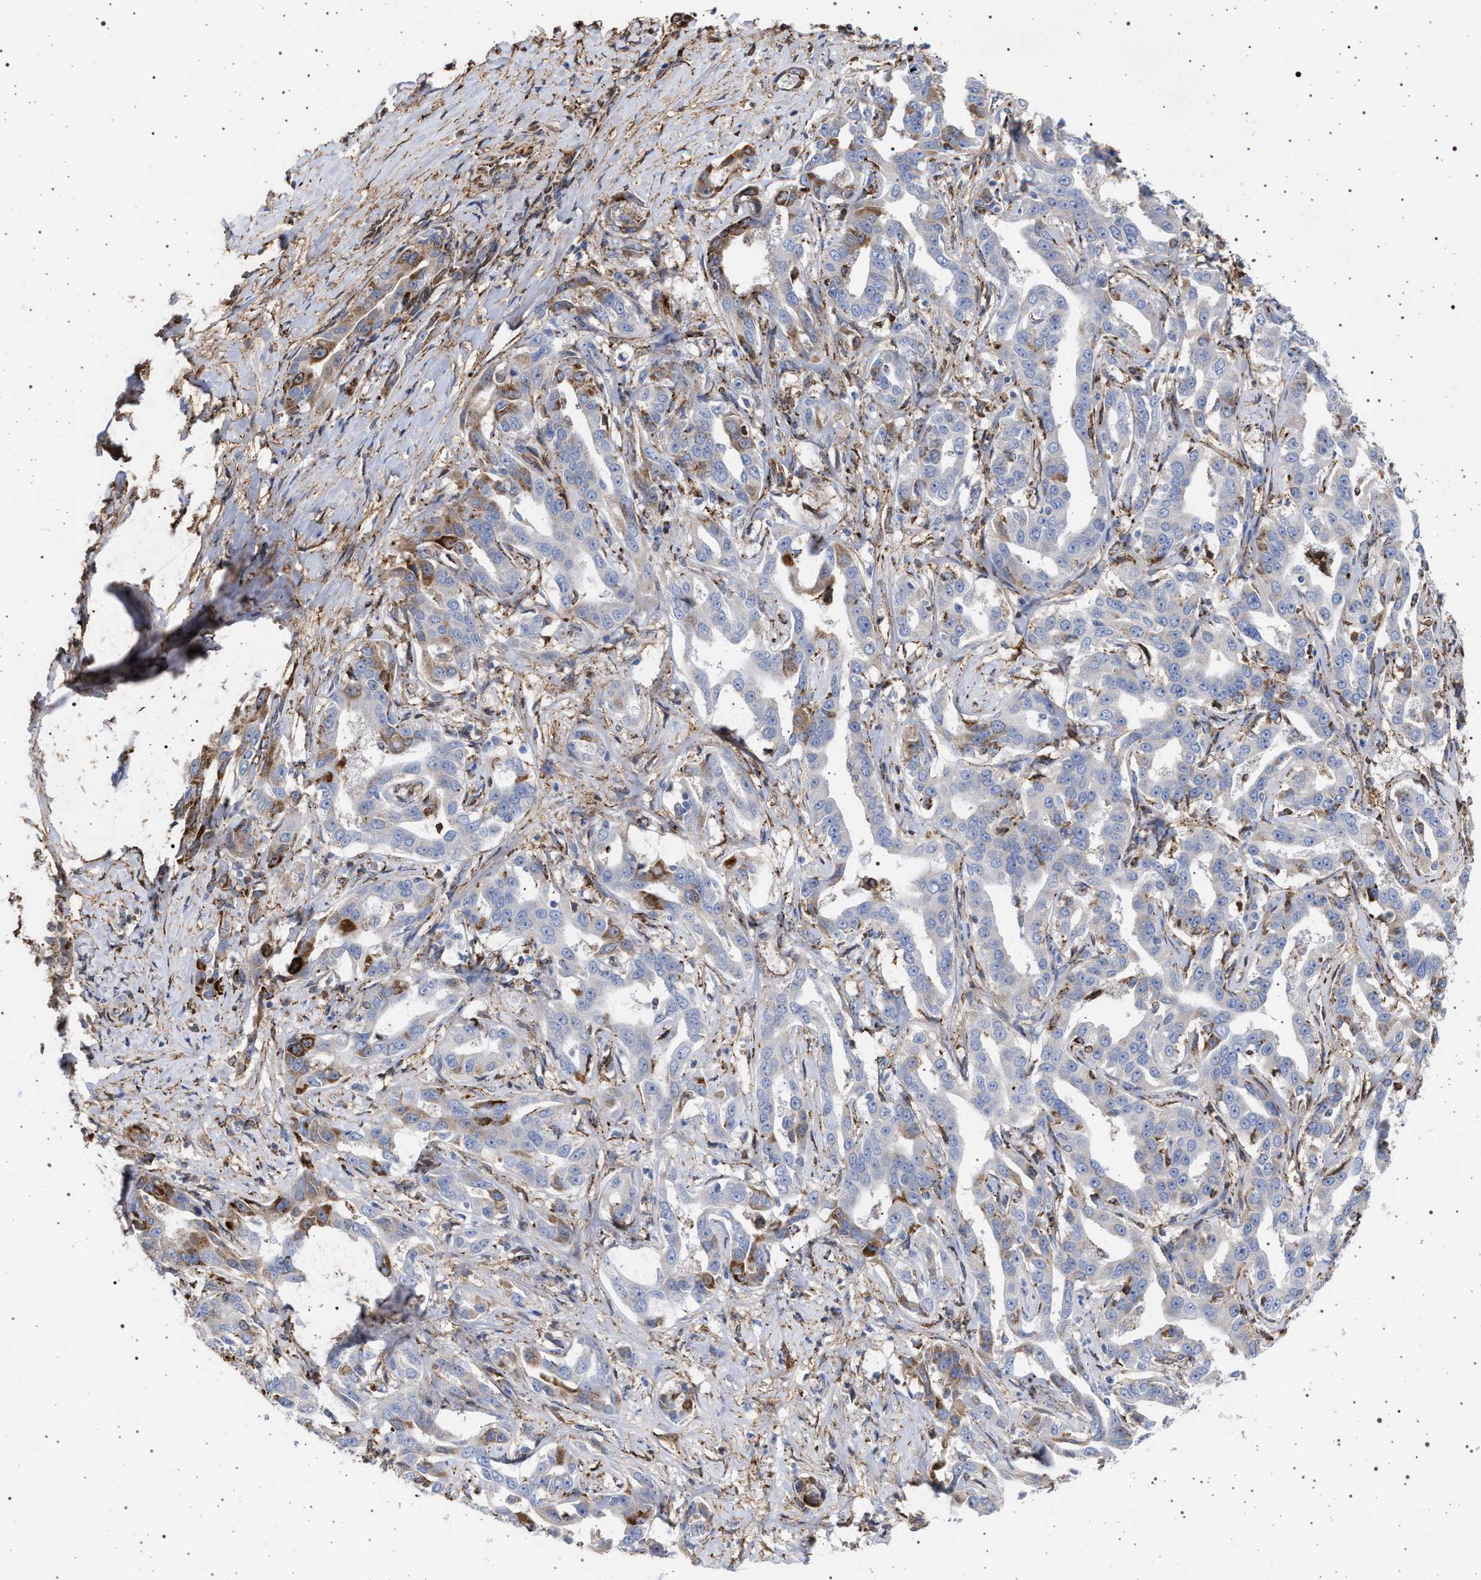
{"staining": {"intensity": "moderate", "quantity": "<25%", "location": "cytoplasmic/membranous"}, "tissue": "liver cancer", "cell_type": "Tumor cells", "image_type": "cancer", "snomed": [{"axis": "morphology", "description": "Cholangiocarcinoma"}, {"axis": "topography", "description": "Liver"}], "caption": "A high-resolution photomicrograph shows IHC staining of liver cancer (cholangiocarcinoma), which demonstrates moderate cytoplasmic/membranous expression in approximately <25% of tumor cells.", "gene": "PLG", "patient": {"sex": "male", "age": 59}}